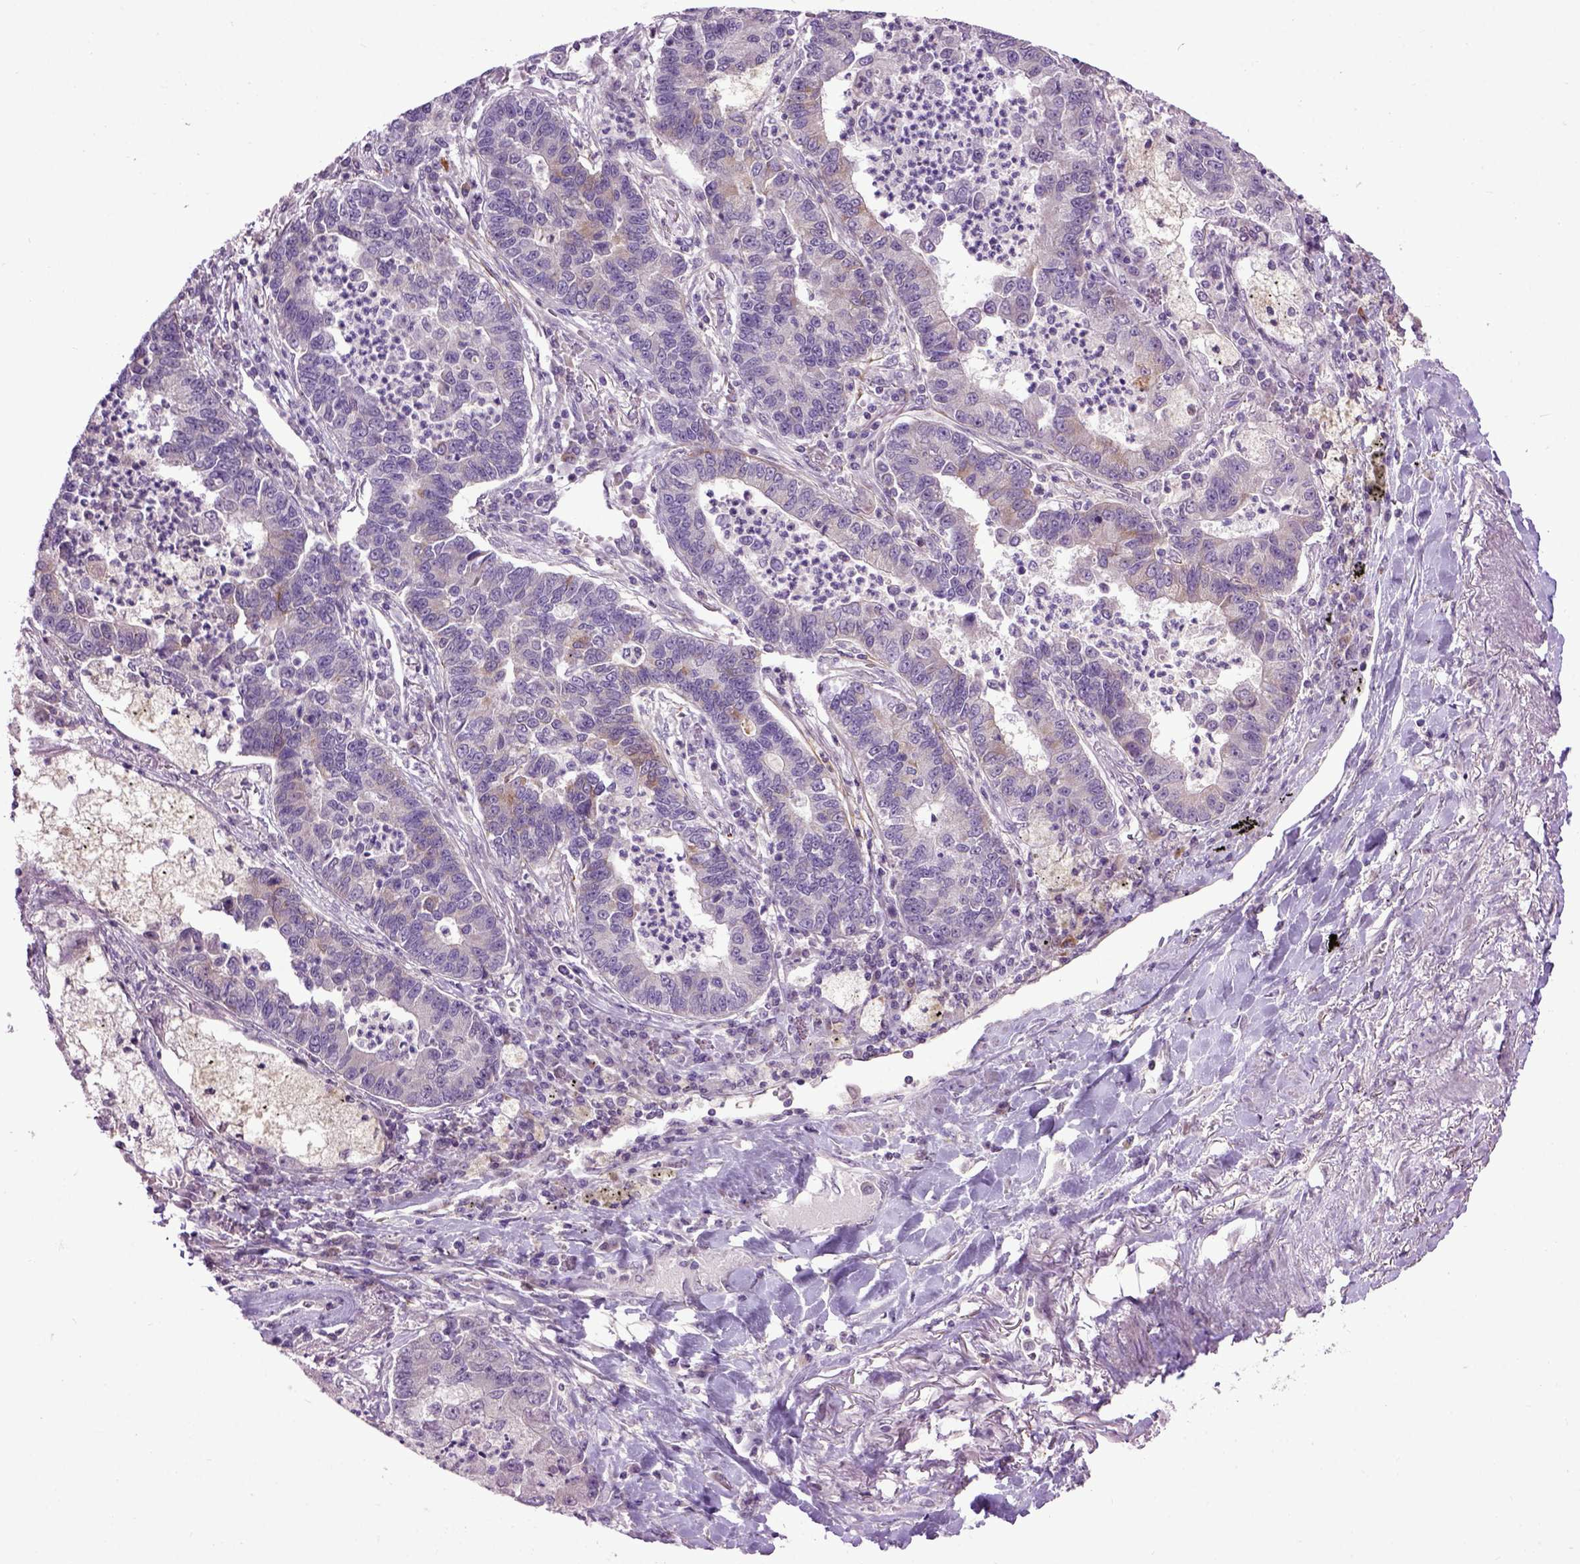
{"staining": {"intensity": "negative", "quantity": "none", "location": "none"}, "tissue": "lung cancer", "cell_type": "Tumor cells", "image_type": "cancer", "snomed": [{"axis": "morphology", "description": "Adenocarcinoma, NOS"}, {"axis": "topography", "description": "Lung"}], "caption": "Image shows no significant protein expression in tumor cells of lung adenocarcinoma.", "gene": "EMILIN3", "patient": {"sex": "female", "age": 57}}